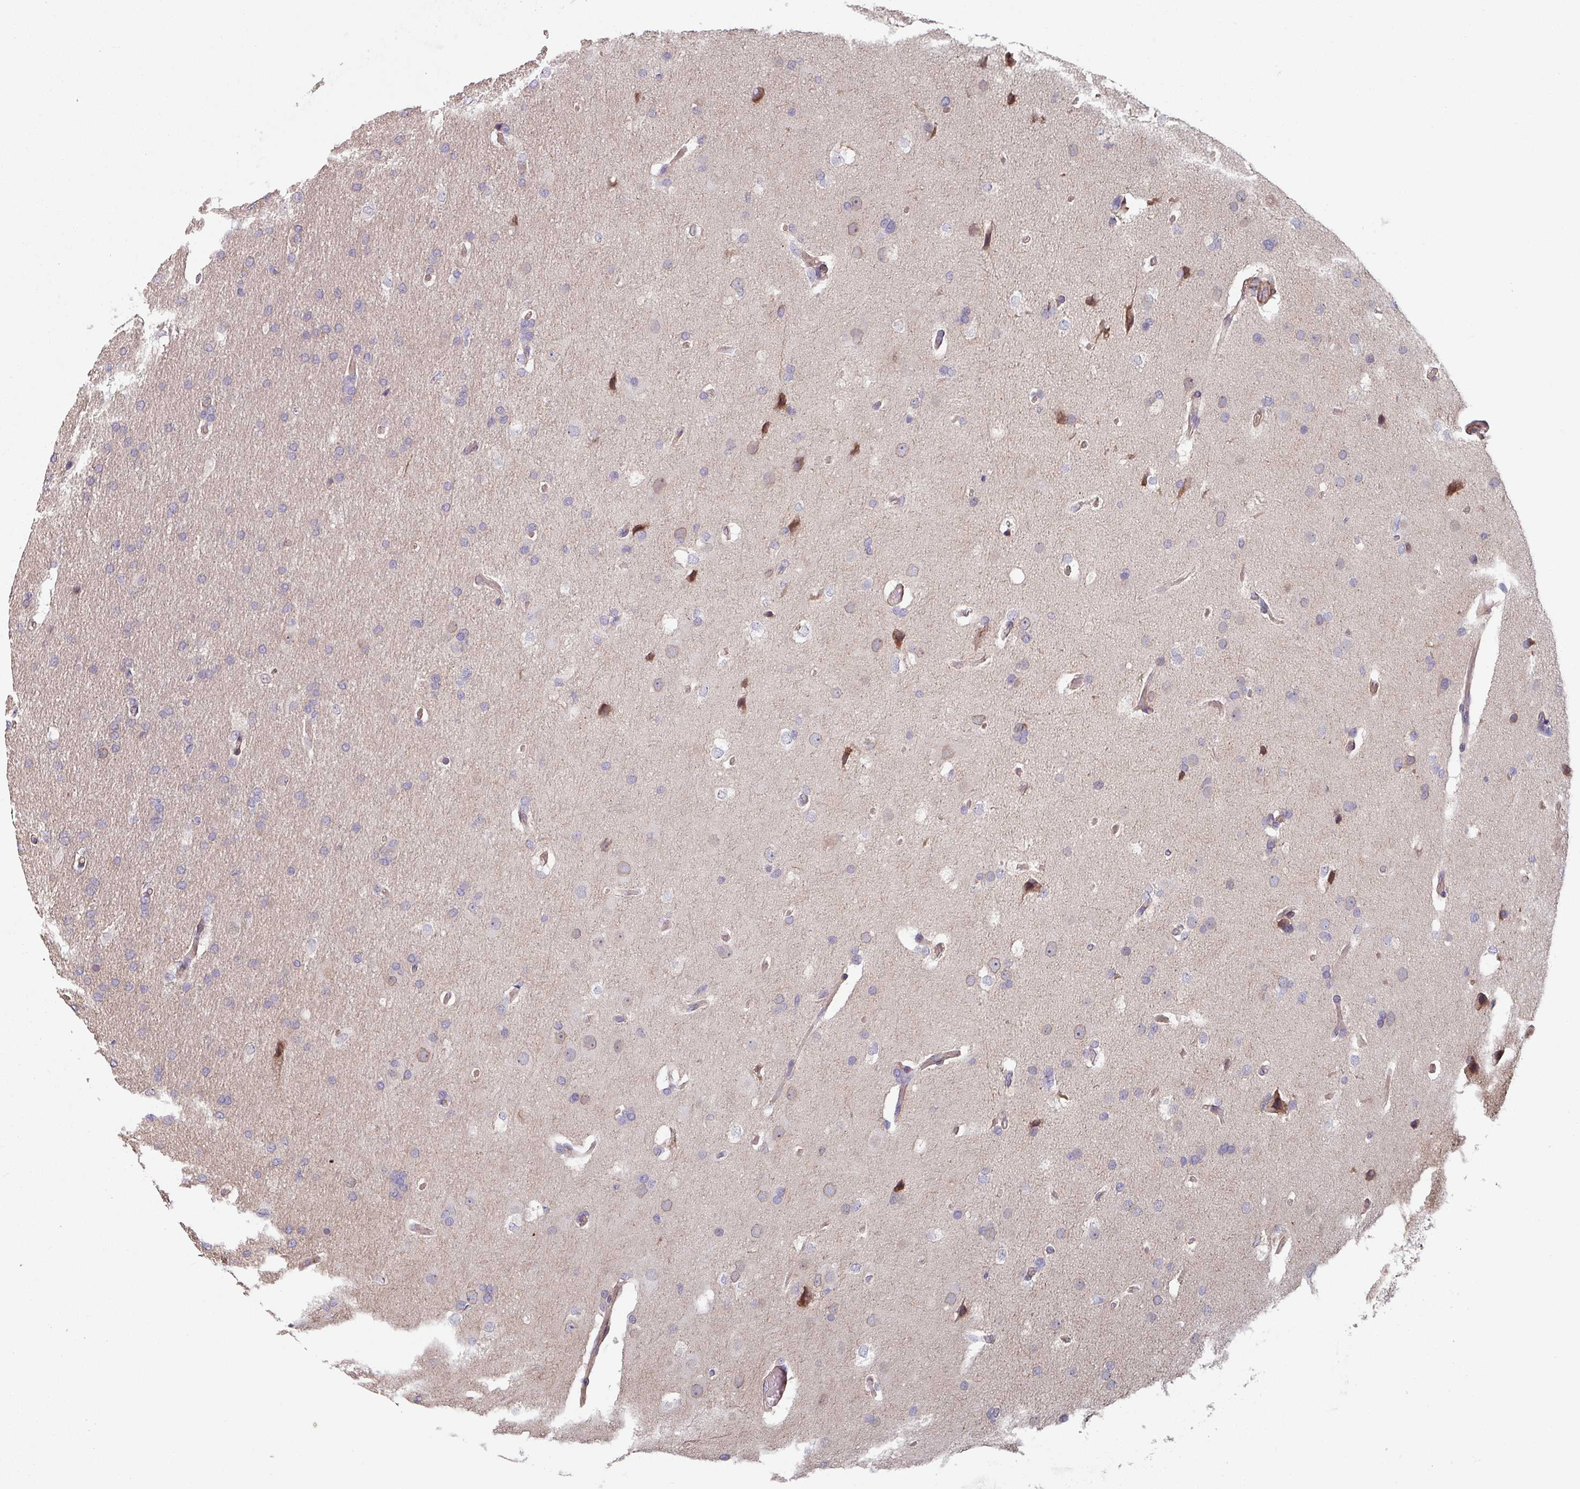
{"staining": {"intensity": "negative", "quantity": "none", "location": "none"}, "tissue": "glioma", "cell_type": "Tumor cells", "image_type": "cancer", "snomed": [{"axis": "morphology", "description": "Glioma, malignant, High grade"}, {"axis": "topography", "description": "Brain"}], "caption": "A photomicrograph of malignant high-grade glioma stained for a protein shows no brown staining in tumor cells.", "gene": "C4BPB", "patient": {"sex": "male", "age": 56}}